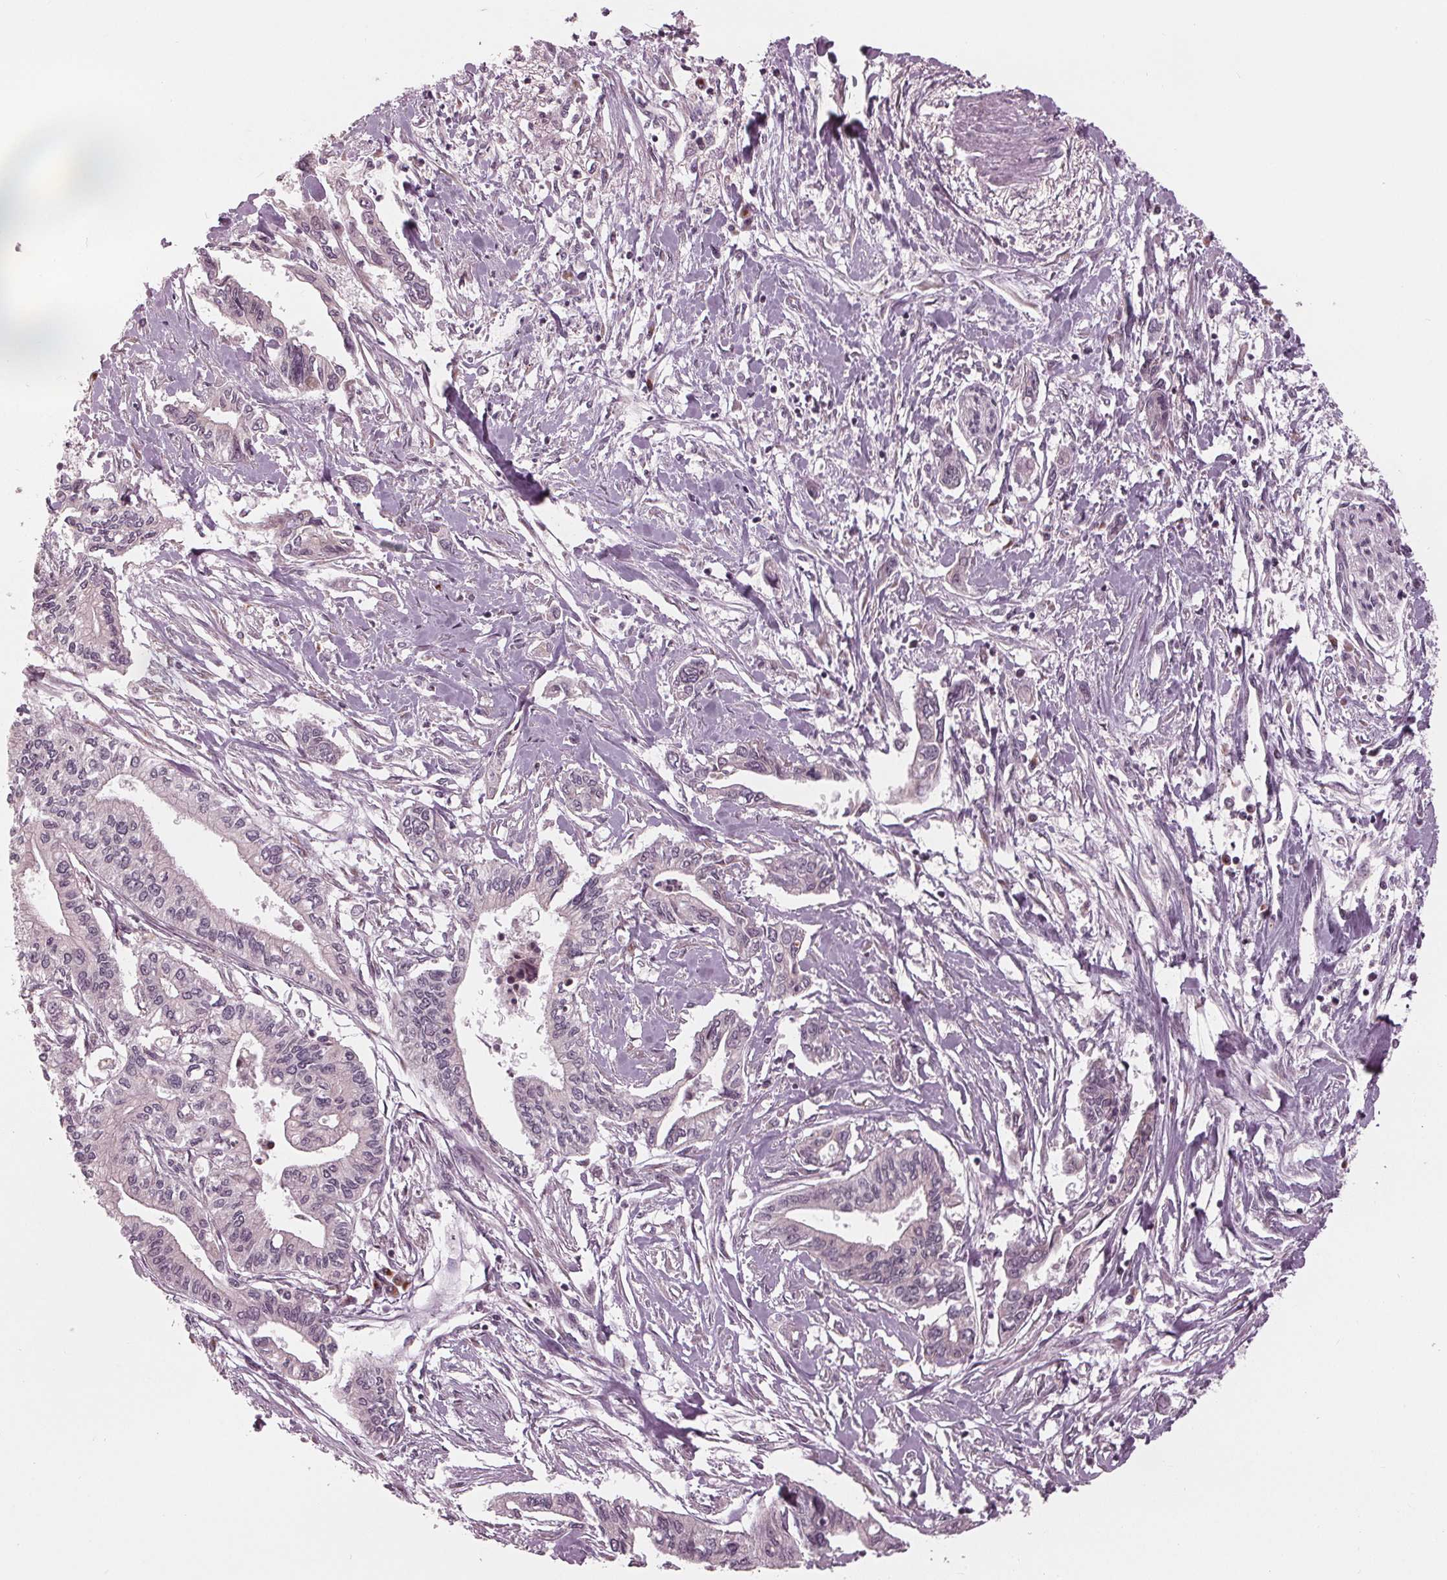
{"staining": {"intensity": "negative", "quantity": "none", "location": "none"}, "tissue": "pancreatic cancer", "cell_type": "Tumor cells", "image_type": "cancer", "snomed": [{"axis": "morphology", "description": "Adenocarcinoma, NOS"}, {"axis": "topography", "description": "Pancreas"}], "caption": "Immunohistochemistry image of pancreatic cancer stained for a protein (brown), which exhibits no expression in tumor cells.", "gene": "SLX4", "patient": {"sex": "male", "age": 60}}